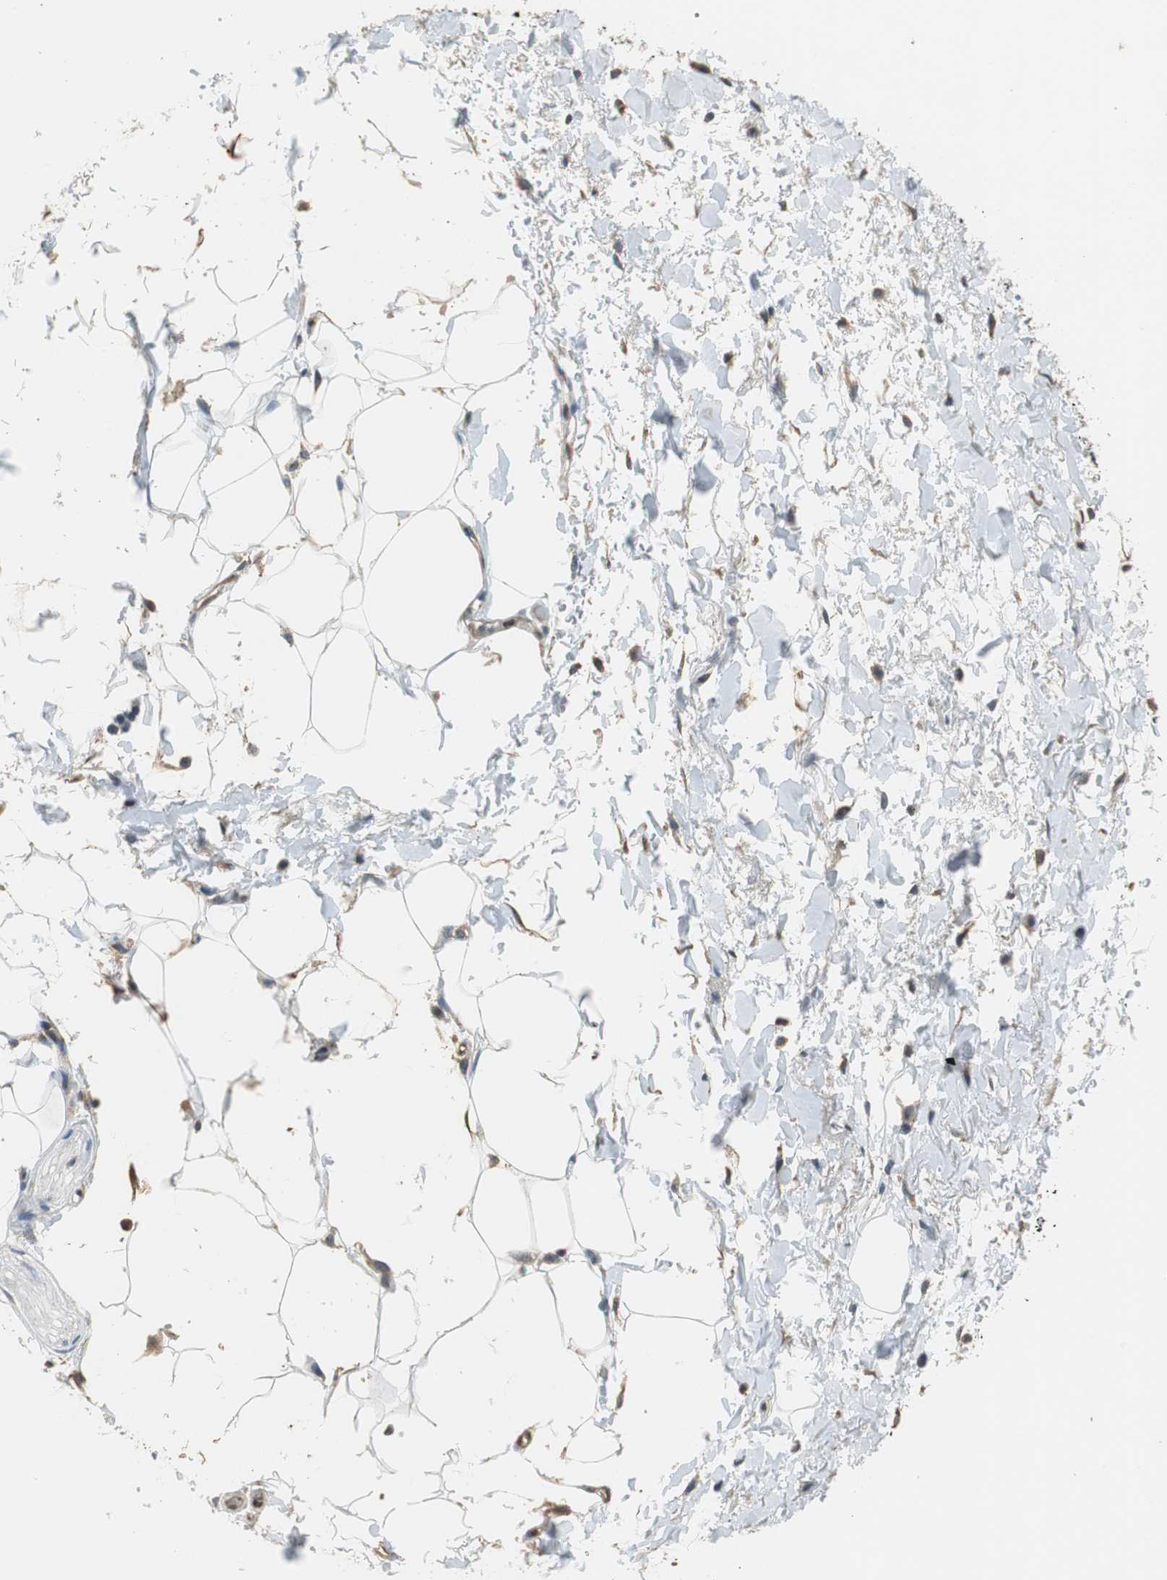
{"staining": {"intensity": "negative", "quantity": "none", "location": "none"}, "tissue": "adipose tissue", "cell_type": "Adipocytes", "image_type": "normal", "snomed": [{"axis": "morphology", "description": "Normal tissue, NOS"}, {"axis": "topography", "description": "Soft tissue"}, {"axis": "topography", "description": "Peripheral nerve tissue"}], "caption": "DAB immunohistochemical staining of normal human adipose tissue reveals no significant positivity in adipocytes. (Stains: DAB IHC with hematoxylin counter stain, Microscopy: brightfield microscopy at high magnification).", "gene": "GSDMD", "patient": {"sex": "female", "age": 71}}